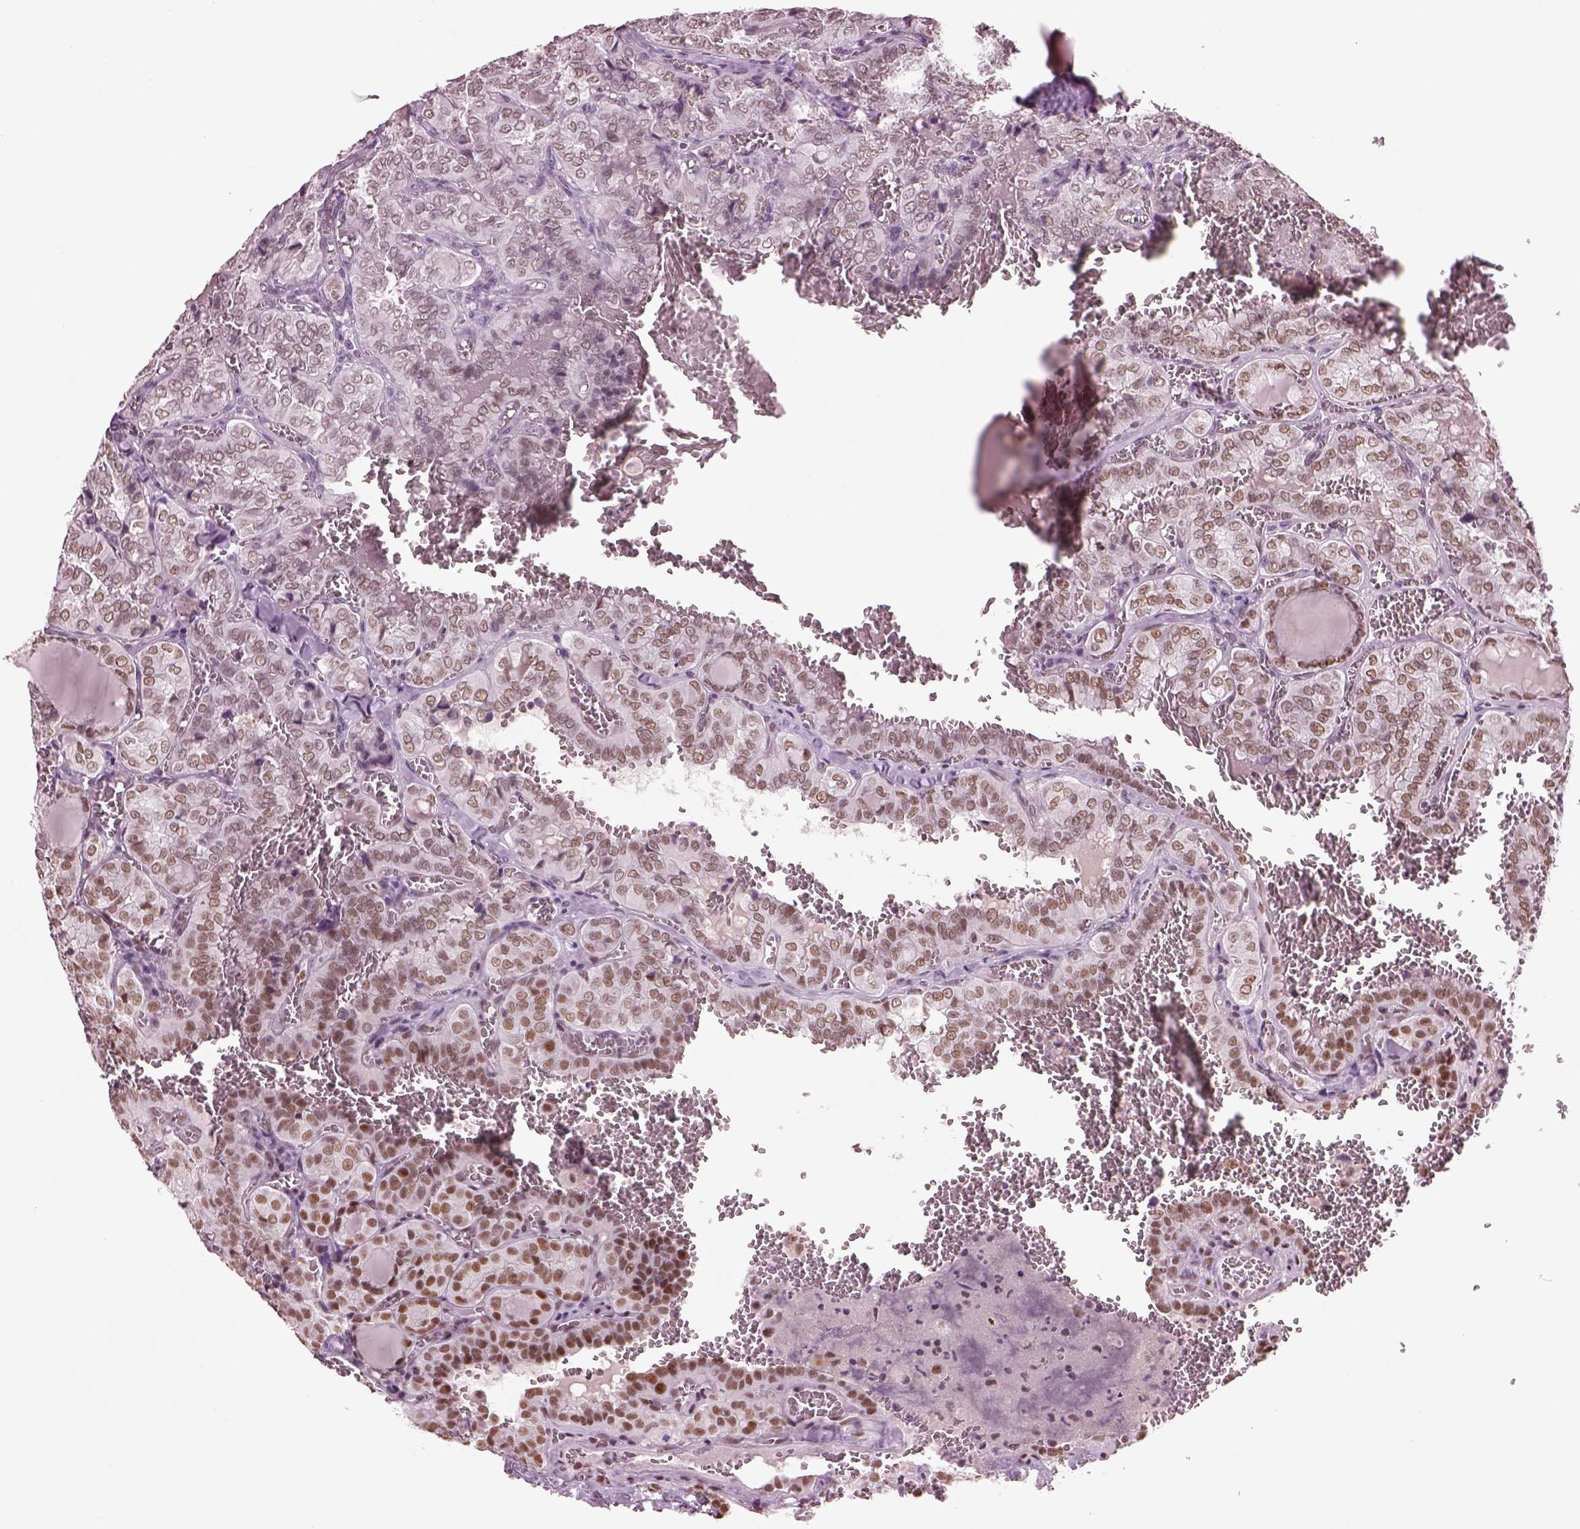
{"staining": {"intensity": "moderate", "quantity": ">75%", "location": "nuclear"}, "tissue": "thyroid cancer", "cell_type": "Tumor cells", "image_type": "cancer", "snomed": [{"axis": "morphology", "description": "Papillary adenocarcinoma, NOS"}, {"axis": "topography", "description": "Thyroid gland"}], "caption": "Immunohistochemical staining of papillary adenocarcinoma (thyroid) demonstrates medium levels of moderate nuclear protein positivity in approximately >75% of tumor cells.", "gene": "SEPHS1", "patient": {"sex": "female", "age": 41}}